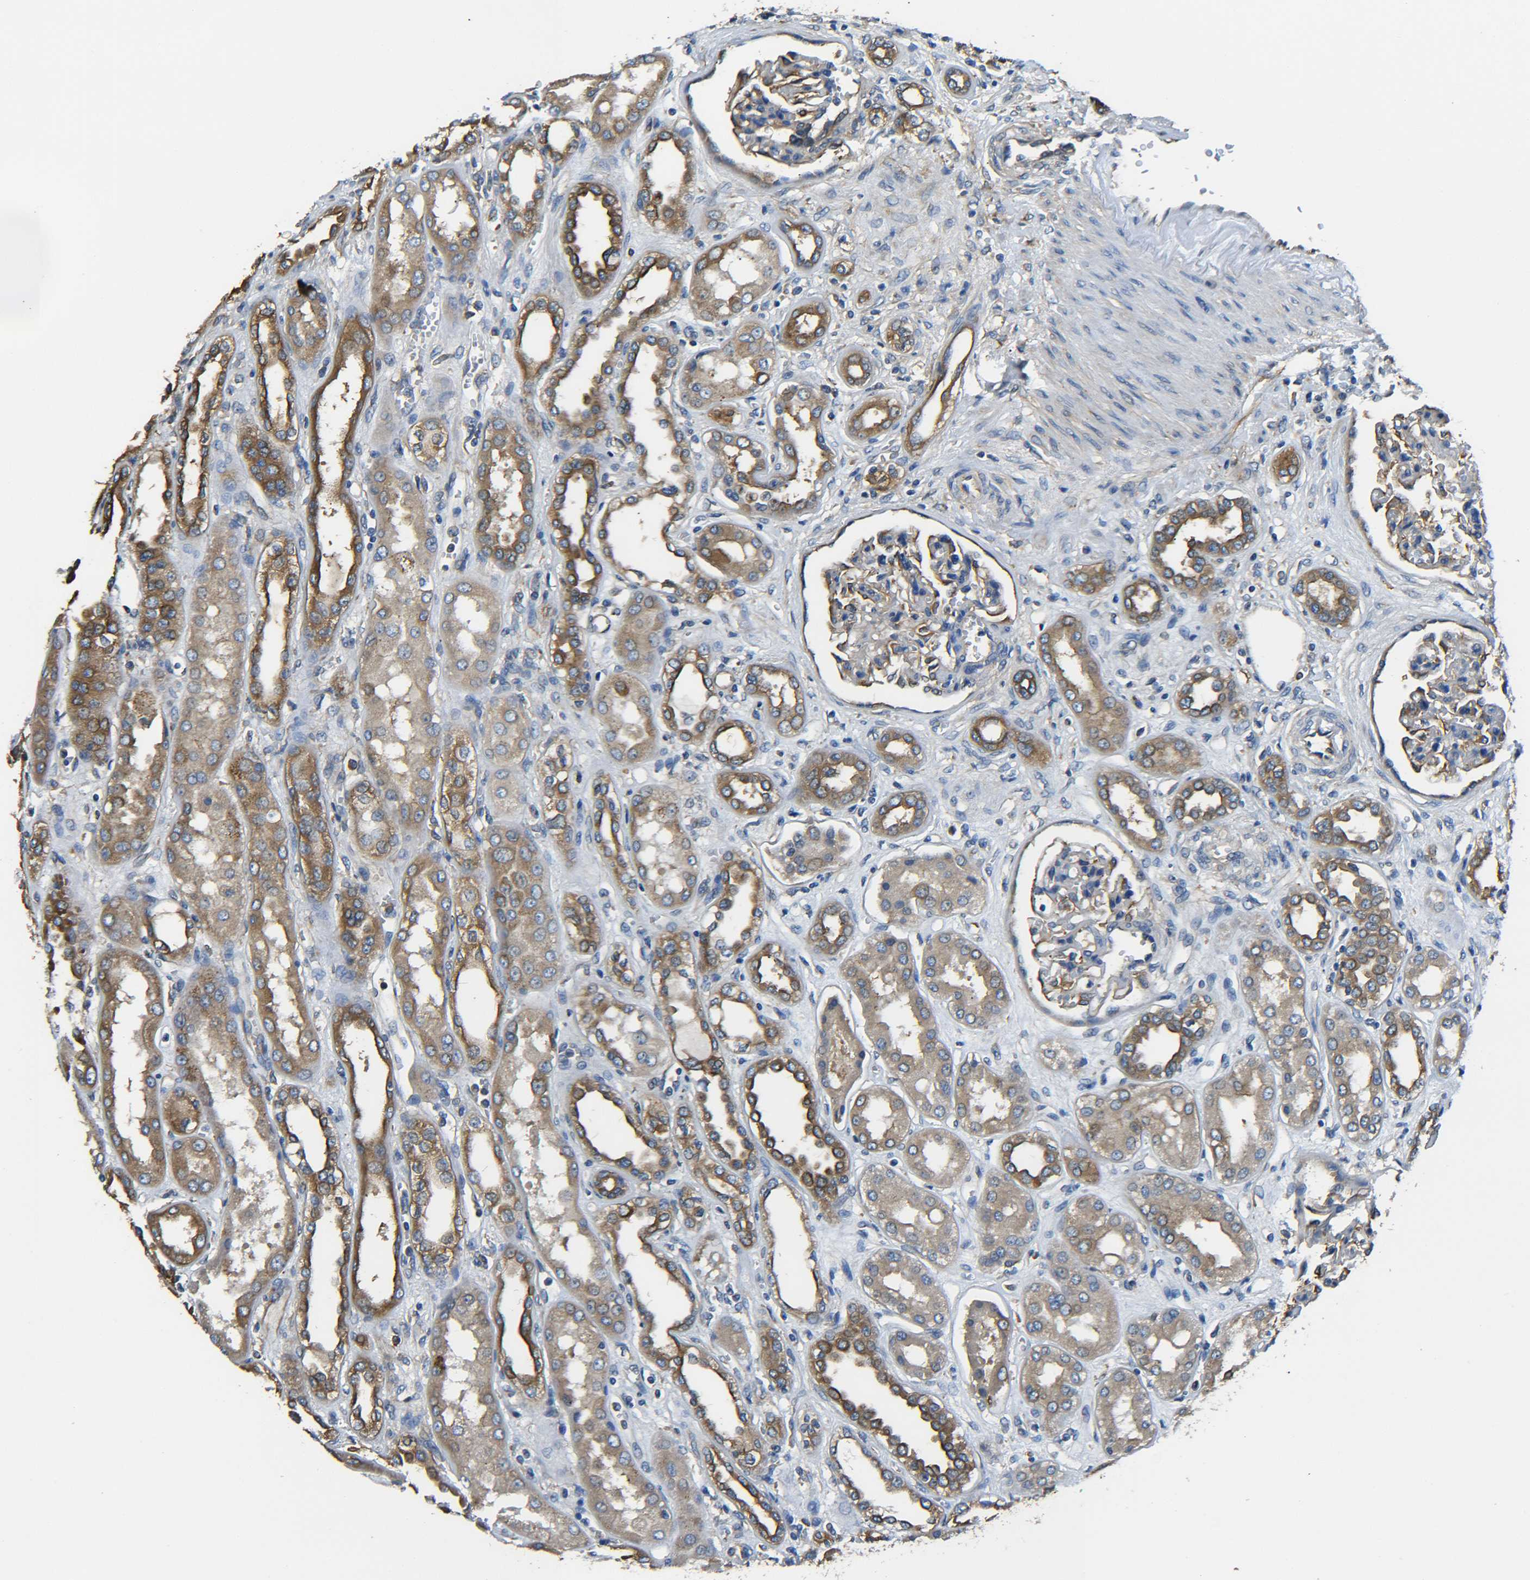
{"staining": {"intensity": "moderate", "quantity": "25%-75%", "location": "cytoplasmic/membranous"}, "tissue": "kidney", "cell_type": "Cells in glomeruli", "image_type": "normal", "snomed": [{"axis": "morphology", "description": "Normal tissue, NOS"}, {"axis": "topography", "description": "Kidney"}], "caption": "Unremarkable kidney displays moderate cytoplasmic/membranous staining in about 25%-75% of cells in glomeruli.", "gene": "TUBB", "patient": {"sex": "male", "age": 59}}